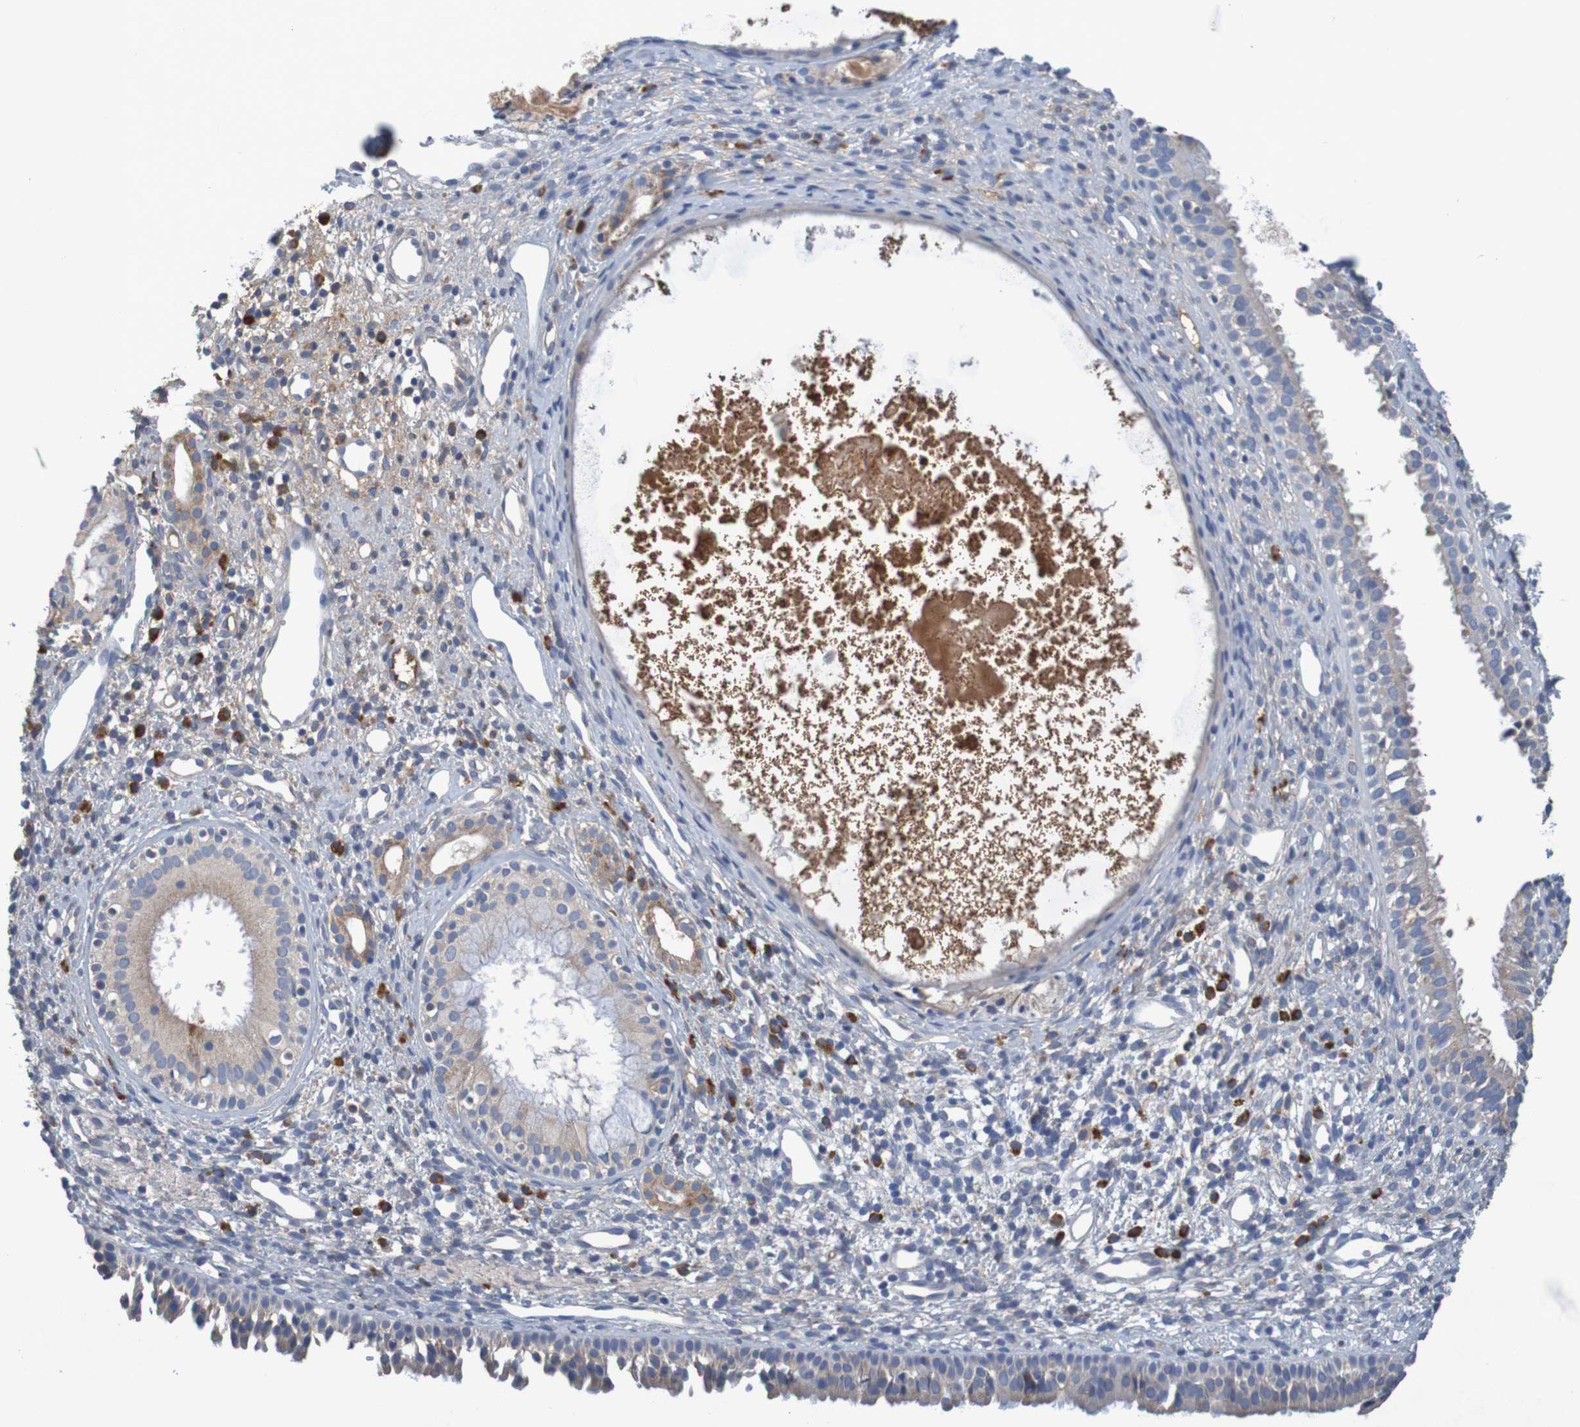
{"staining": {"intensity": "weak", "quantity": "<25%", "location": "cytoplasmic/membranous"}, "tissue": "nasopharynx", "cell_type": "Respiratory epithelial cells", "image_type": "normal", "snomed": [{"axis": "morphology", "description": "Normal tissue, NOS"}, {"axis": "topography", "description": "Nasopharynx"}], "caption": "DAB (3,3'-diaminobenzidine) immunohistochemical staining of normal human nasopharynx demonstrates no significant staining in respiratory epithelial cells.", "gene": "LTA", "patient": {"sex": "male", "age": 22}}